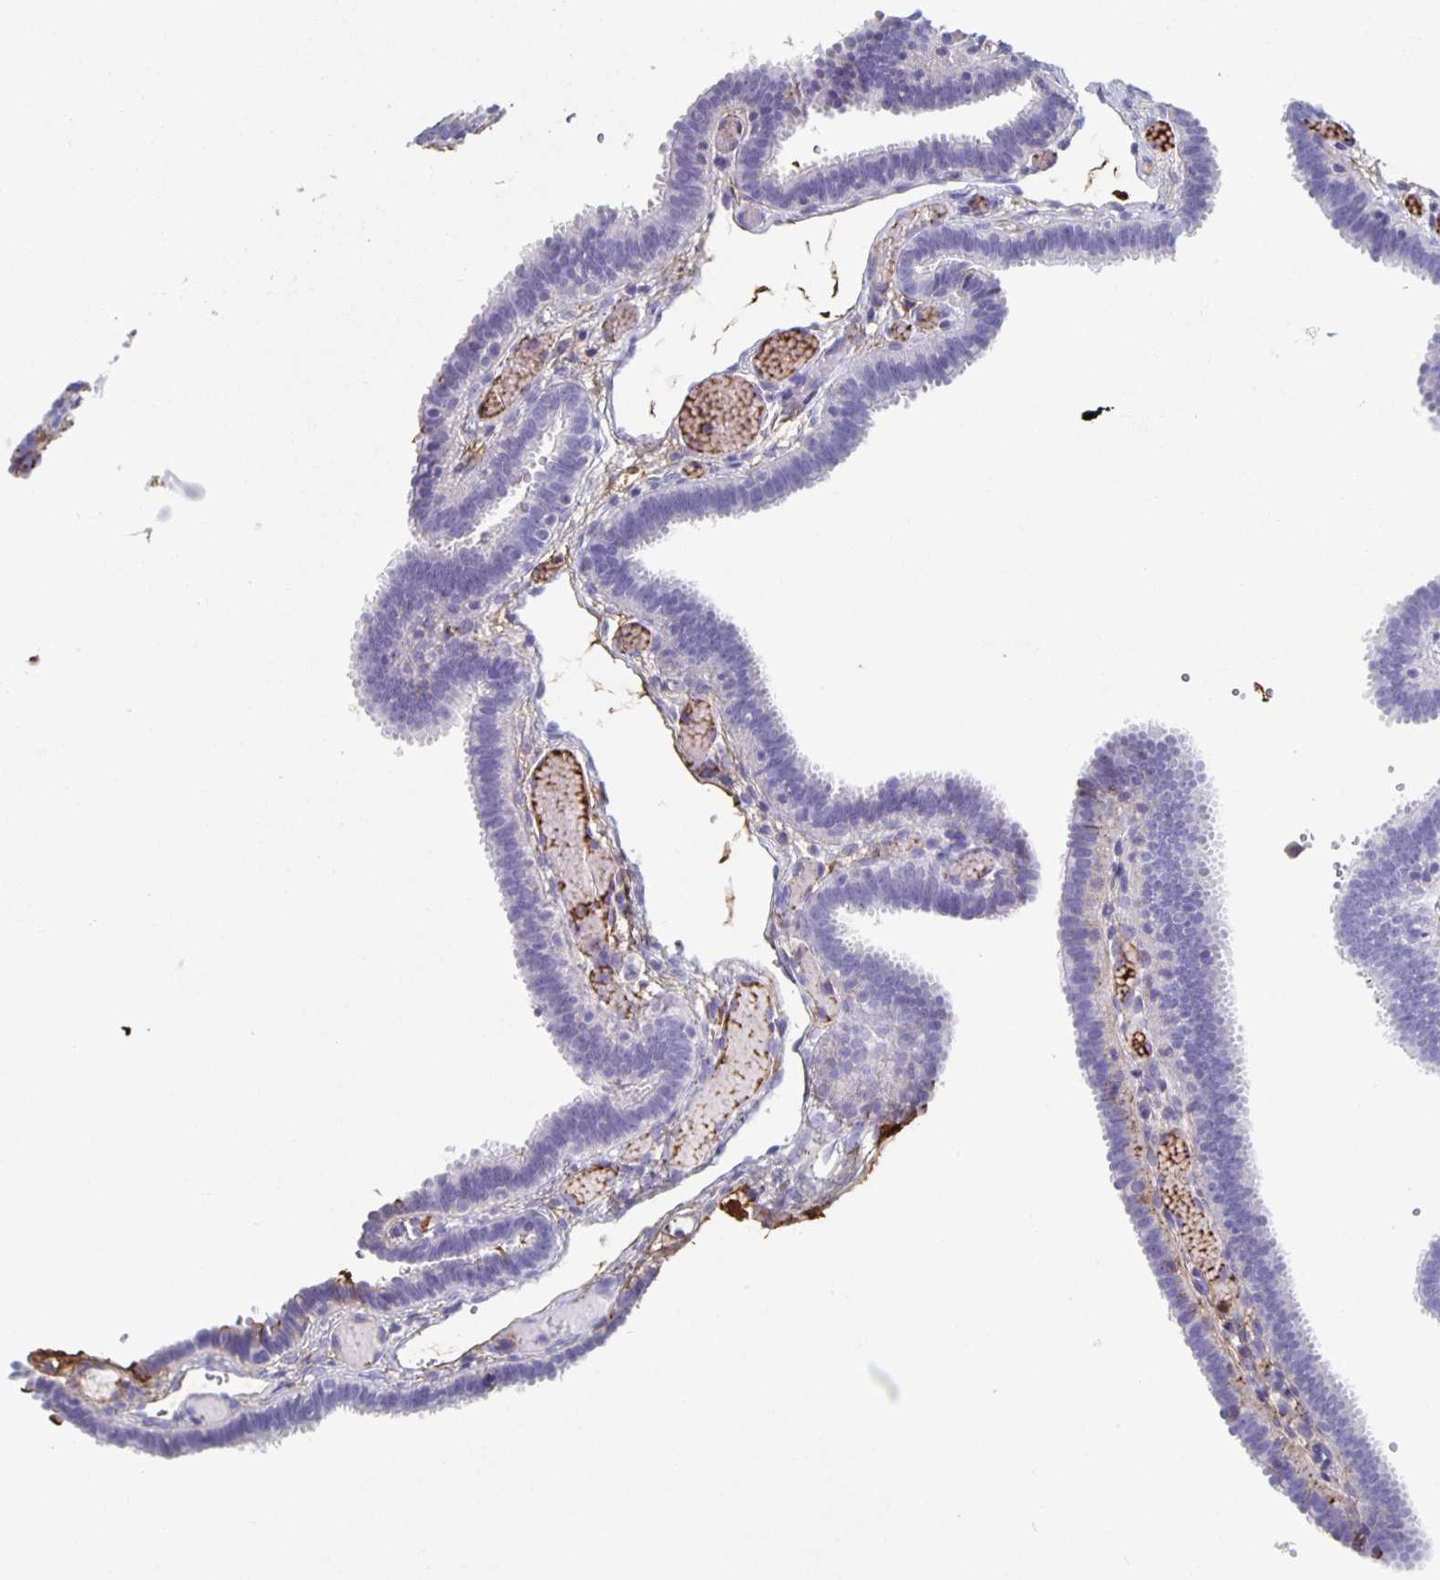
{"staining": {"intensity": "negative", "quantity": "none", "location": "none"}, "tissue": "fallopian tube", "cell_type": "Glandular cells", "image_type": "normal", "snomed": [{"axis": "morphology", "description": "Normal tissue, NOS"}, {"axis": "topography", "description": "Fallopian tube"}], "caption": "The image exhibits no significant expression in glandular cells of fallopian tube. The staining was performed using DAB (3,3'-diaminobenzidine) to visualize the protein expression in brown, while the nuclei were stained in blue with hematoxylin (Magnification: 20x).", "gene": "FGA", "patient": {"sex": "female", "age": 37}}